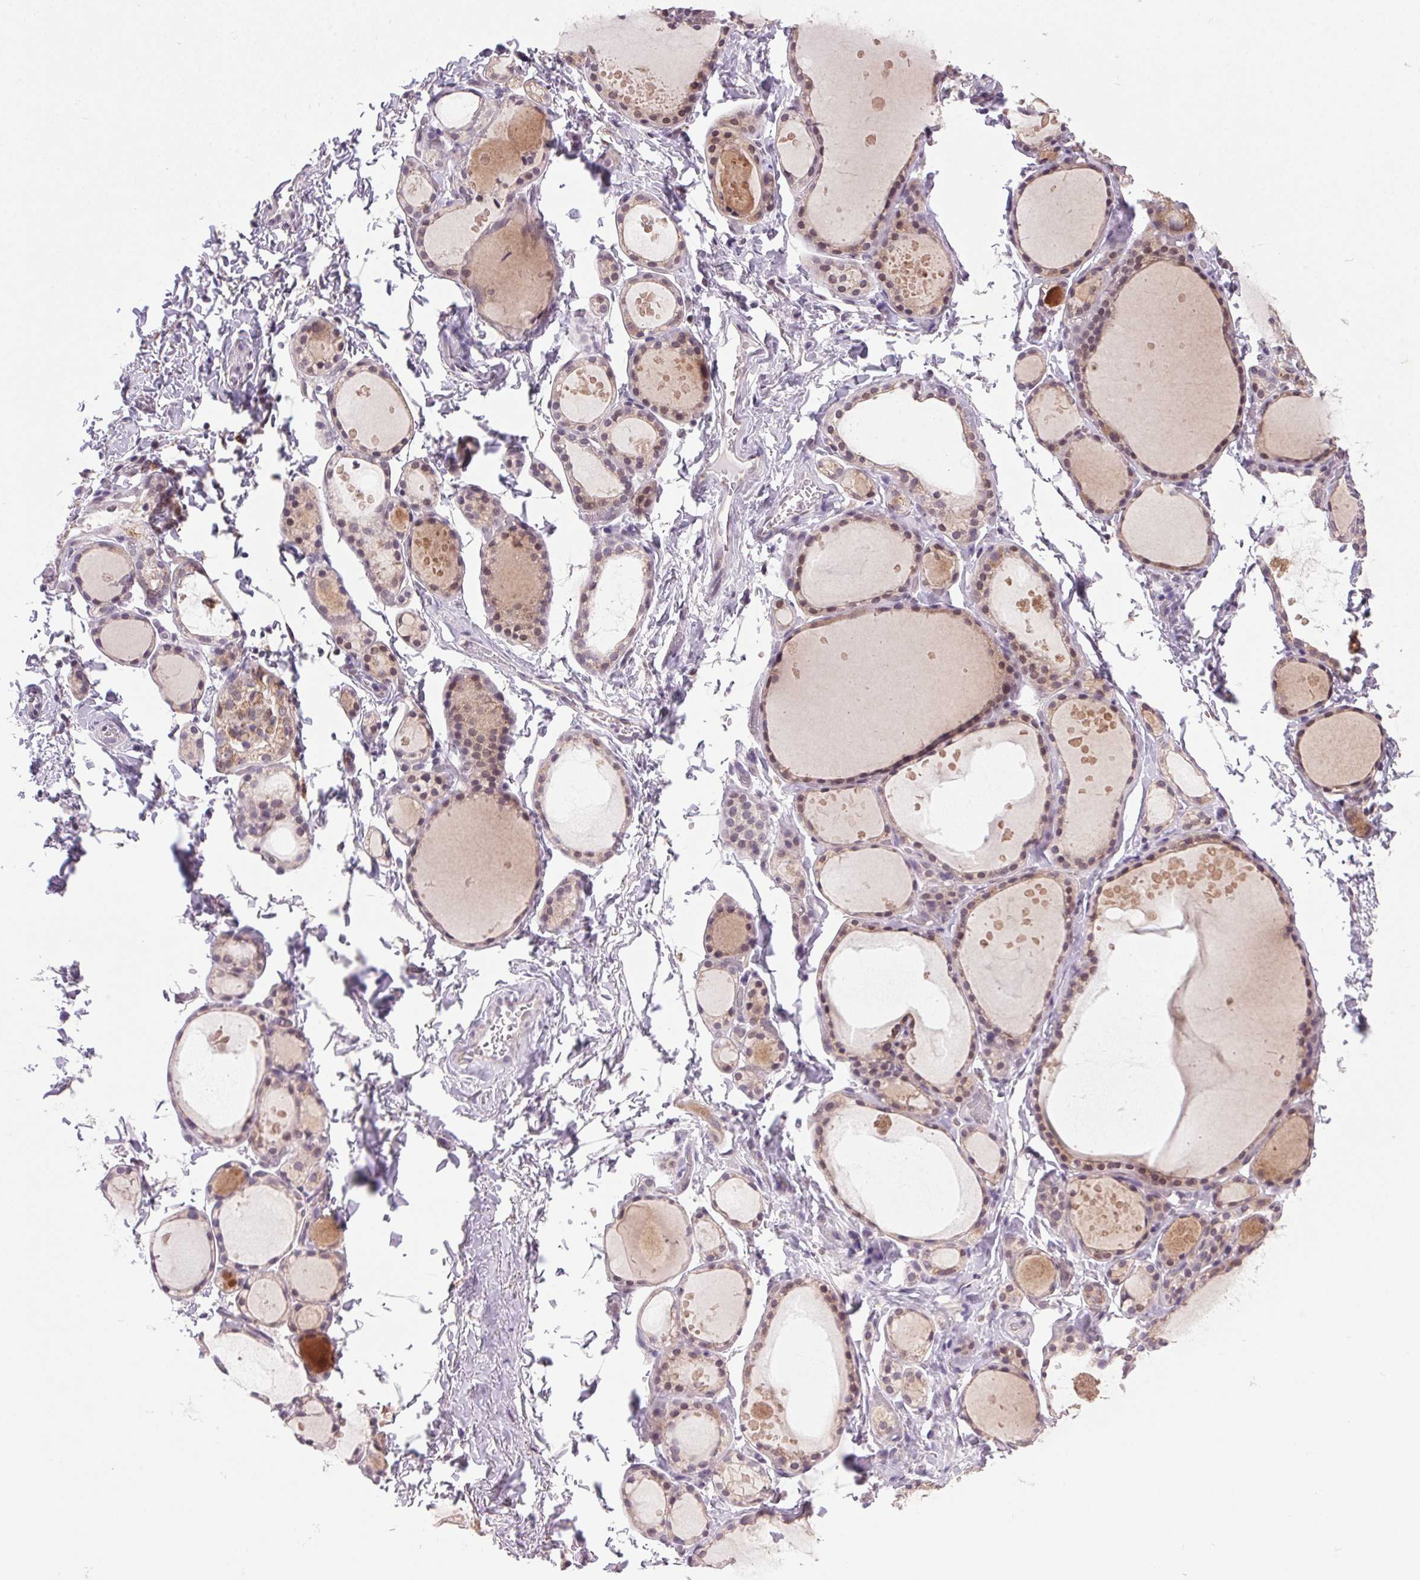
{"staining": {"intensity": "weak", "quantity": "25%-75%", "location": "cytoplasmic/membranous"}, "tissue": "thyroid gland", "cell_type": "Glandular cells", "image_type": "normal", "snomed": [{"axis": "morphology", "description": "Normal tissue, NOS"}, {"axis": "topography", "description": "Thyroid gland"}], "caption": "A histopathology image showing weak cytoplasmic/membranous staining in approximately 25%-75% of glandular cells in normal thyroid gland, as visualized by brown immunohistochemical staining.", "gene": "AKR1E2", "patient": {"sex": "male", "age": 68}}